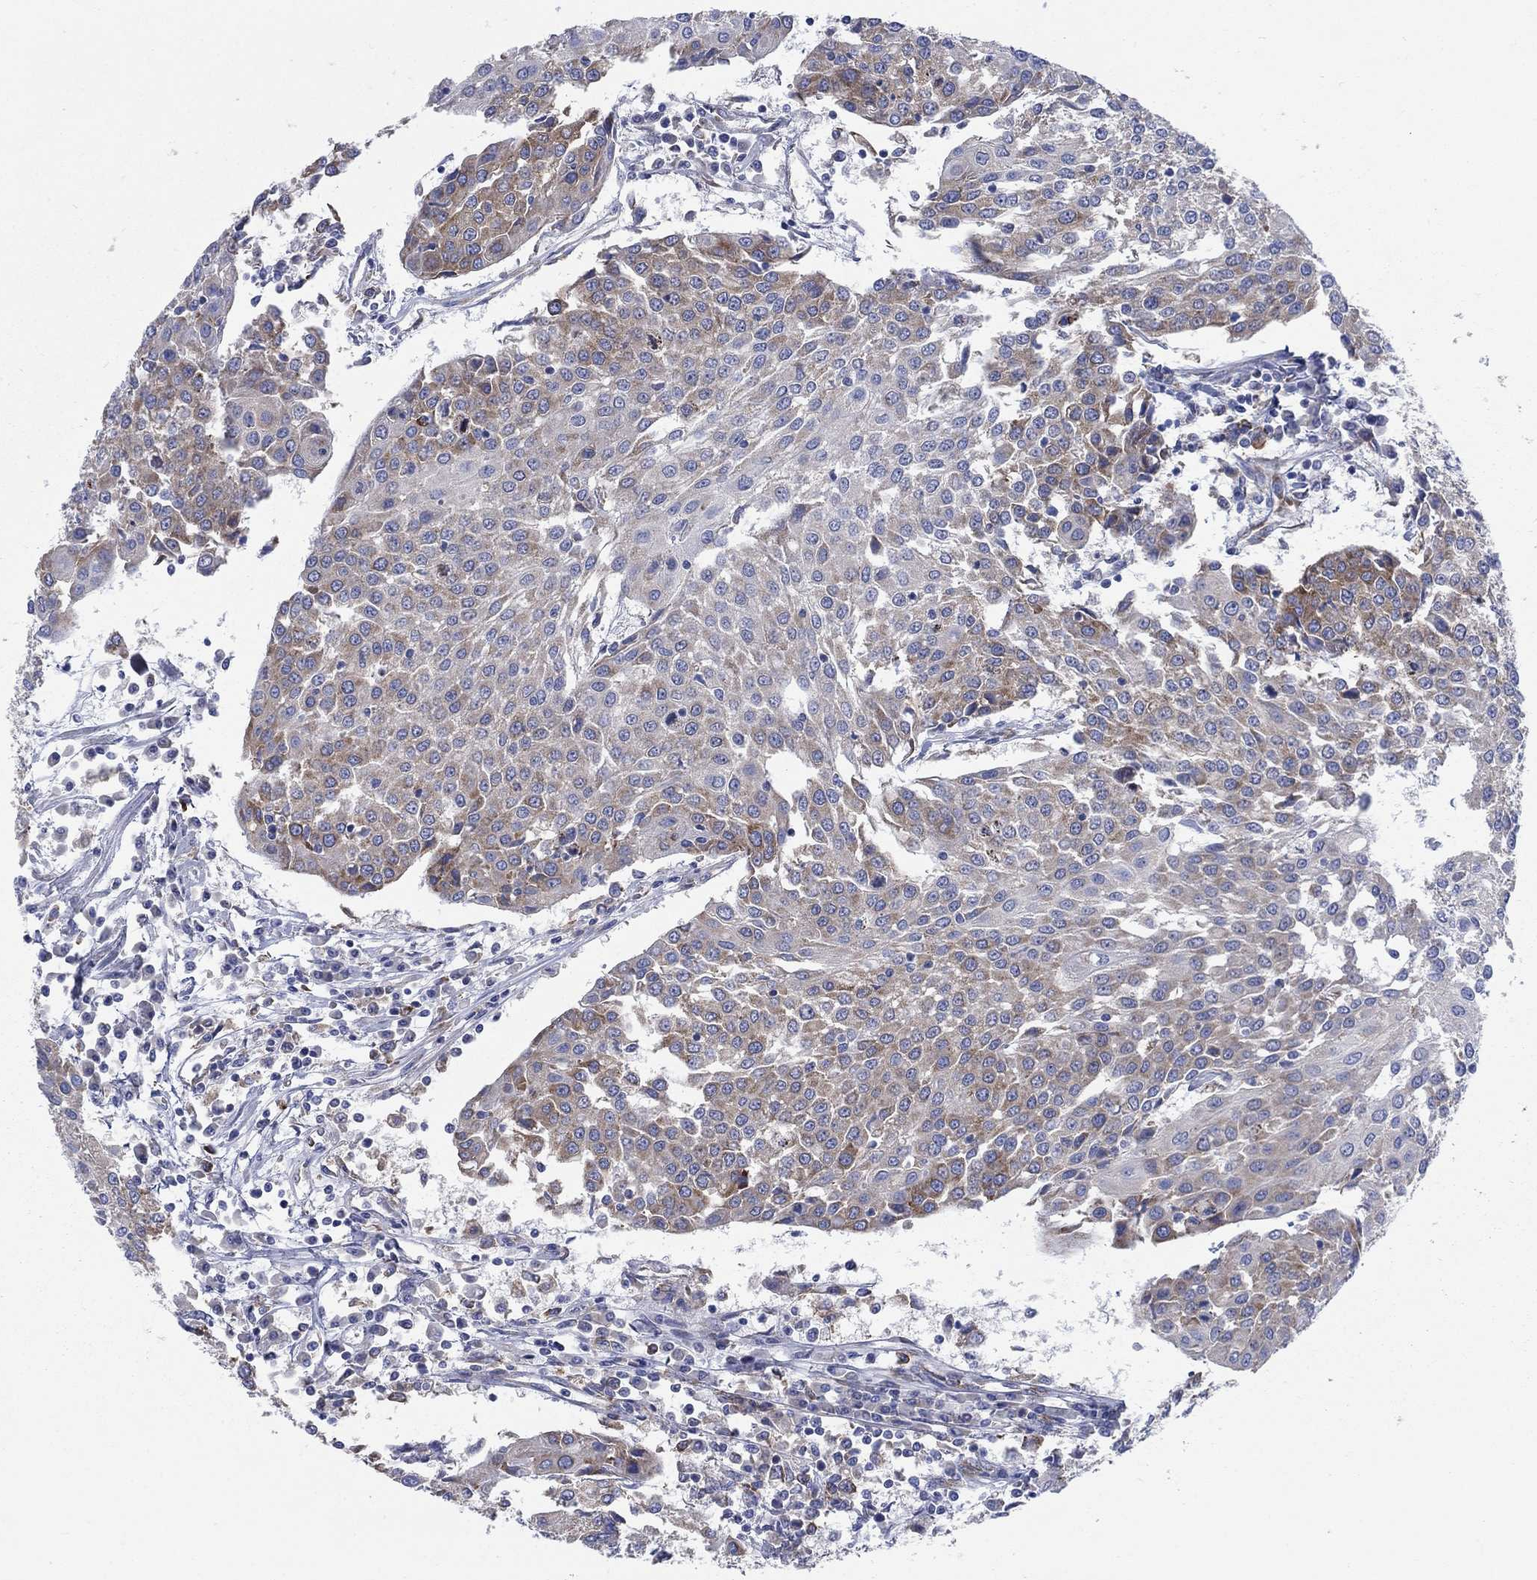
{"staining": {"intensity": "strong", "quantity": "<25%", "location": "cytoplasmic/membranous"}, "tissue": "urothelial cancer", "cell_type": "Tumor cells", "image_type": "cancer", "snomed": [{"axis": "morphology", "description": "Urothelial carcinoma, High grade"}, {"axis": "topography", "description": "Urinary bladder"}], "caption": "Immunohistochemical staining of human urothelial cancer shows medium levels of strong cytoplasmic/membranous protein positivity in about <25% of tumor cells.", "gene": "TMEM59", "patient": {"sex": "female", "age": 85}}